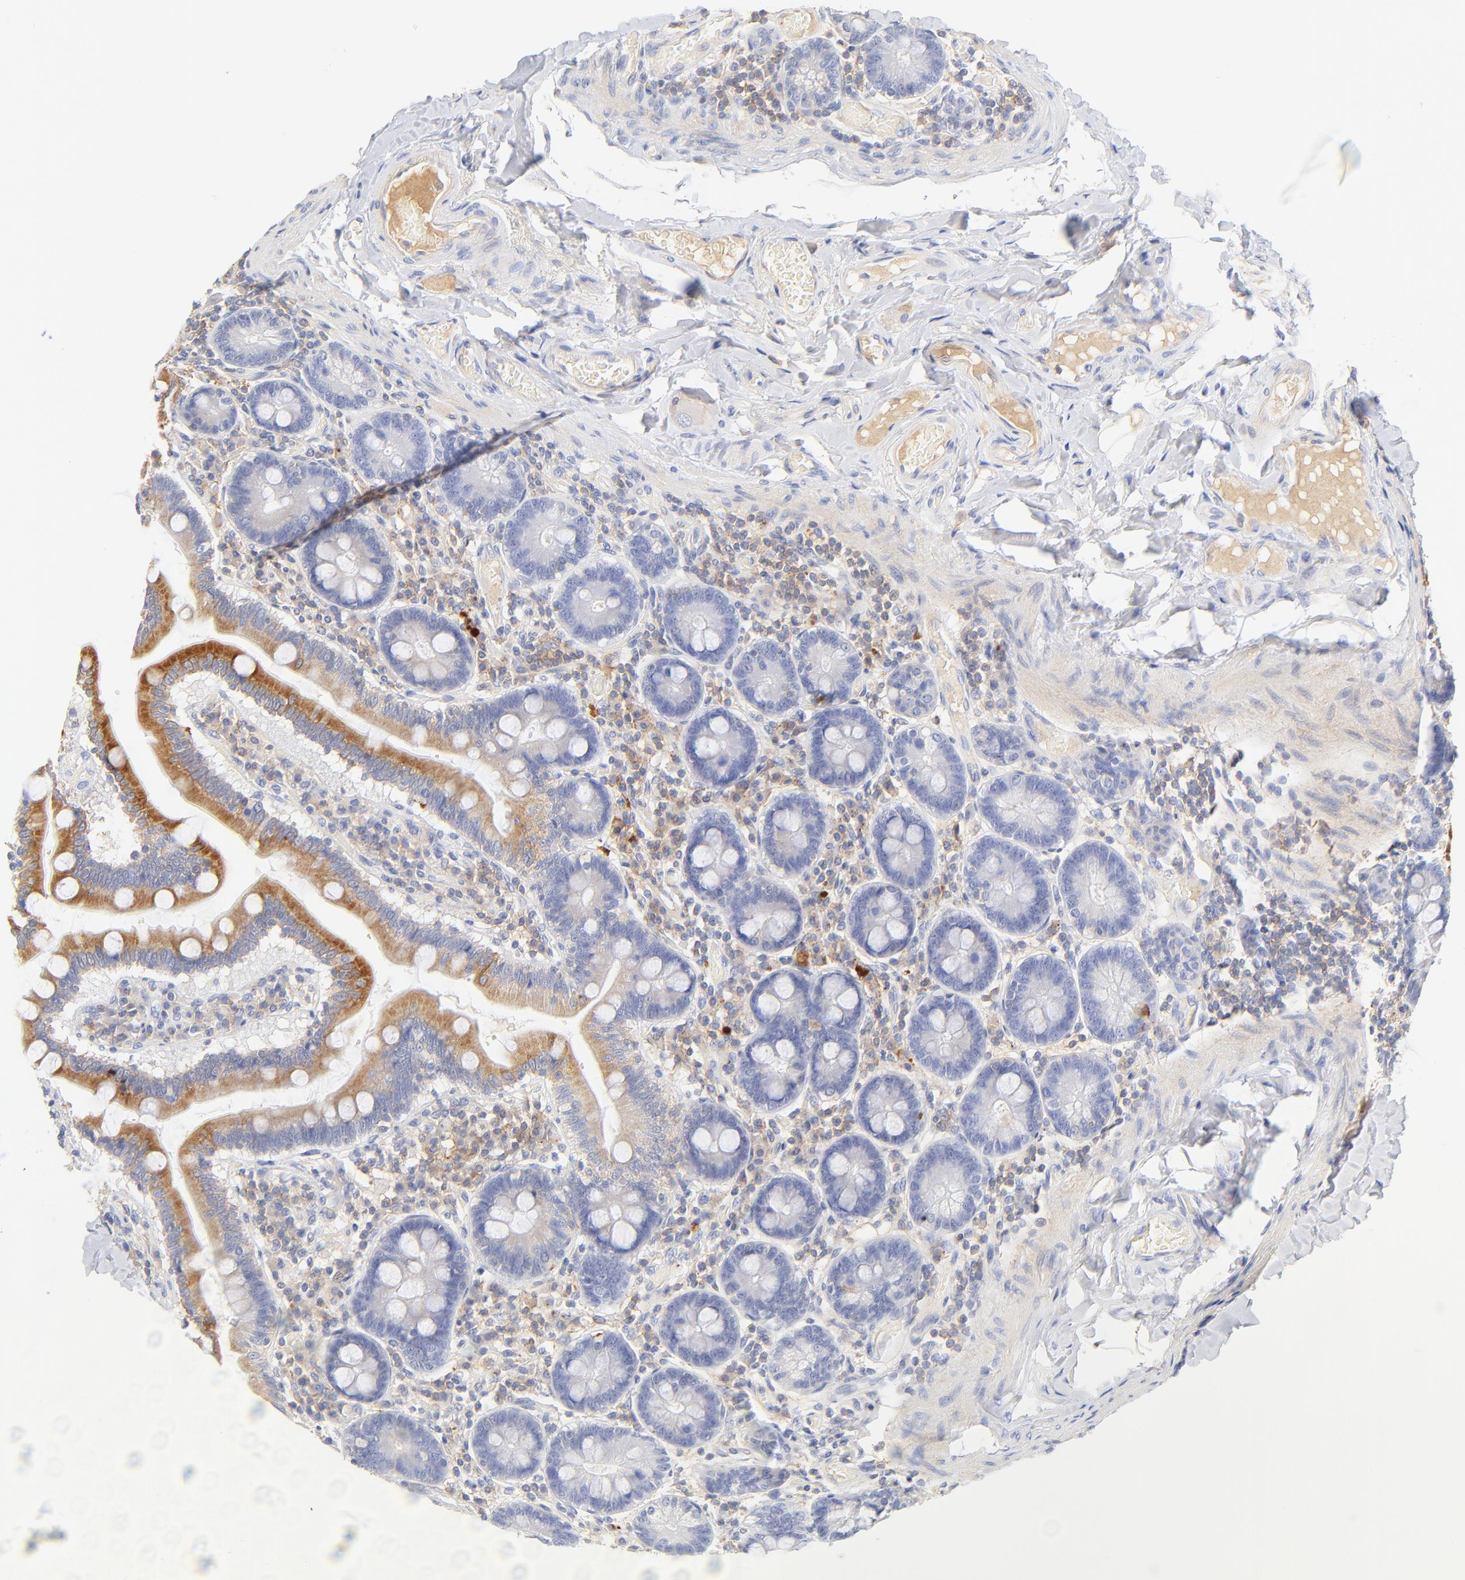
{"staining": {"intensity": "moderate", "quantity": "25%-75%", "location": "cytoplasmic/membranous"}, "tissue": "duodenum", "cell_type": "Glandular cells", "image_type": "normal", "snomed": [{"axis": "morphology", "description": "Normal tissue, NOS"}, {"axis": "topography", "description": "Duodenum"}], "caption": "The histopathology image shows a brown stain indicating the presence of a protein in the cytoplasmic/membranous of glandular cells in duodenum. The protein of interest is shown in brown color, while the nuclei are stained blue.", "gene": "MDGA2", "patient": {"sex": "male", "age": 66}}